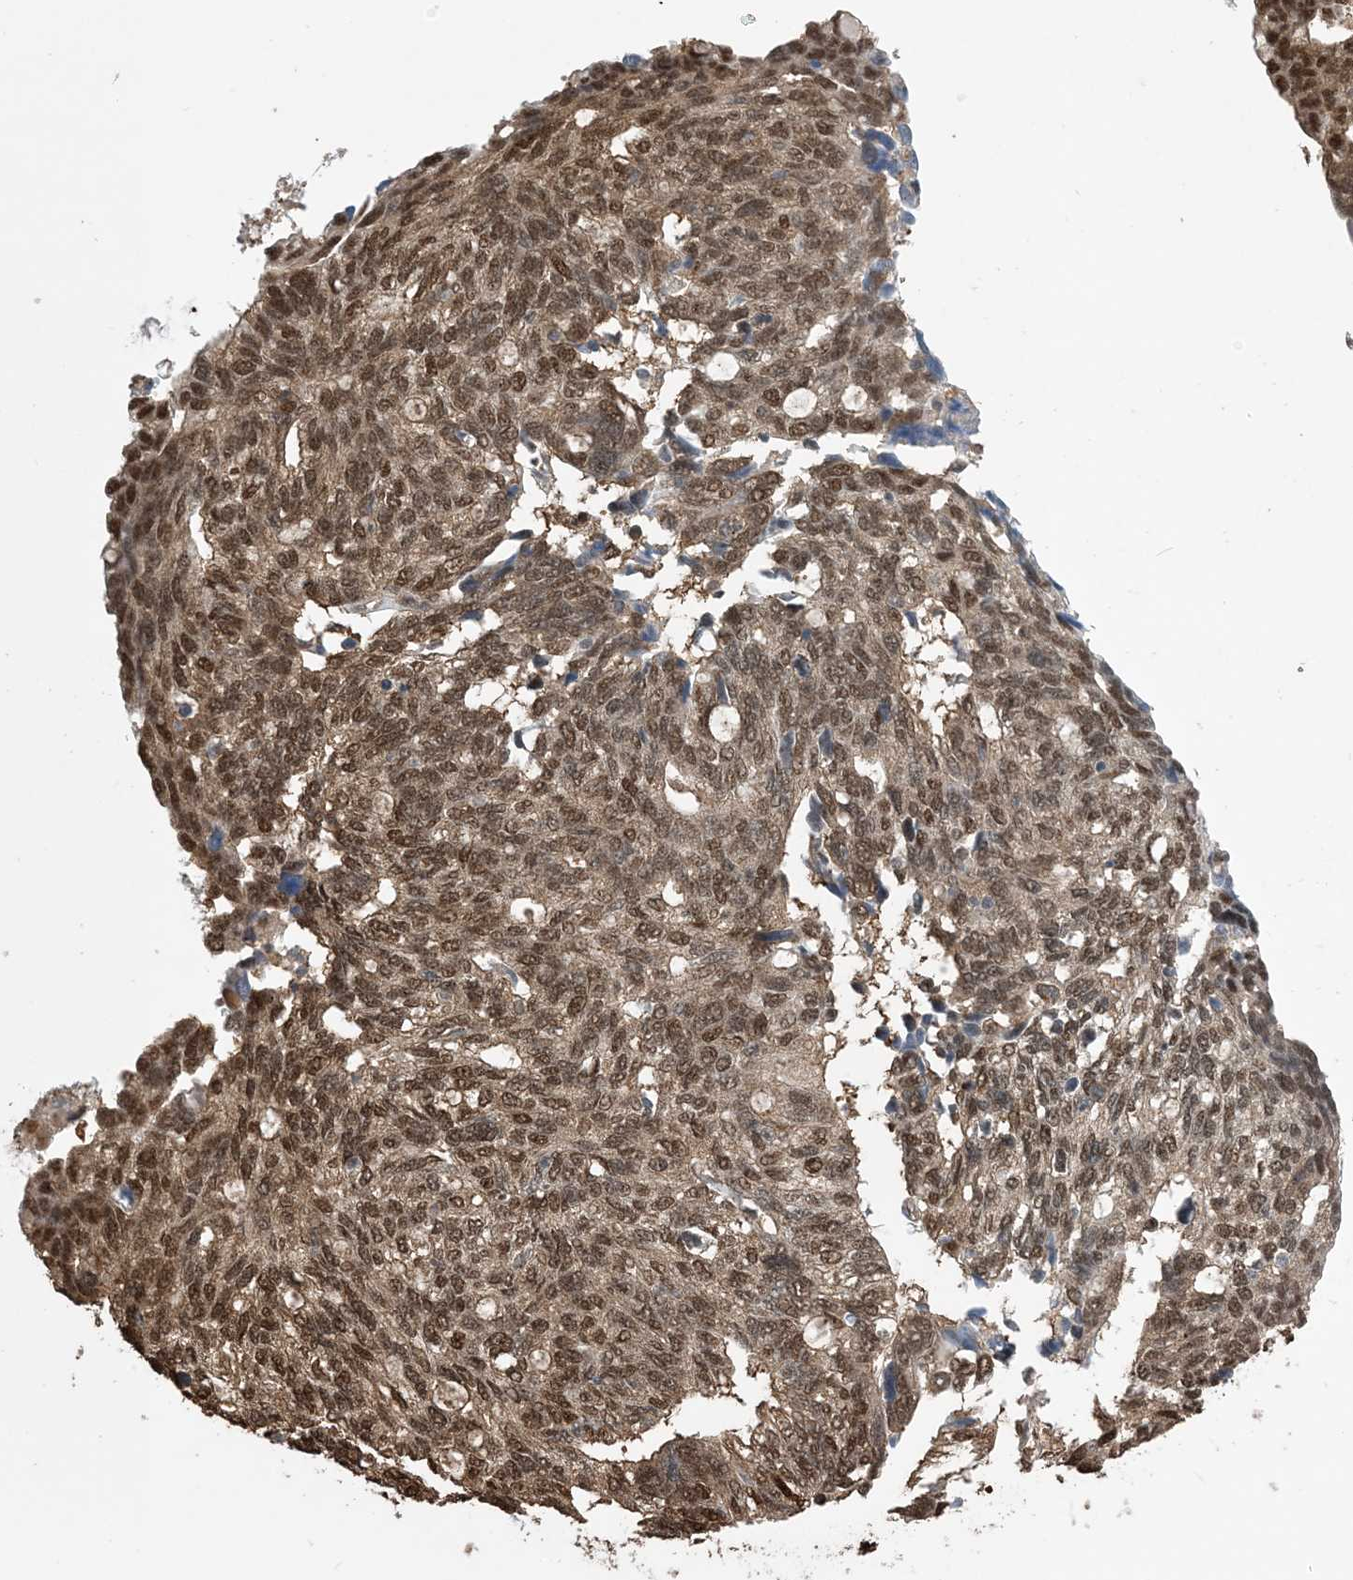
{"staining": {"intensity": "moderate", "quantity": ">75%", "location": "nuclear"}, "tissue": "ovarian cancer", "cell_type": "Tumor cells", "image_type": "cancer", "snomed": [{"axis": "morphology", "description": "Cystadenocarcinoma, serous, NOS"}, {"axis": "topography", "description": "Ovary"}], "caption": "Immunohistochemical staining of human ovarian serous cystadenocarcinoma exhibits medium levels of moderate nuclear staining in about >75% of tumor cells.", "gene": "HSPA1A", "patient": {"sex": "female", "age": 79}}